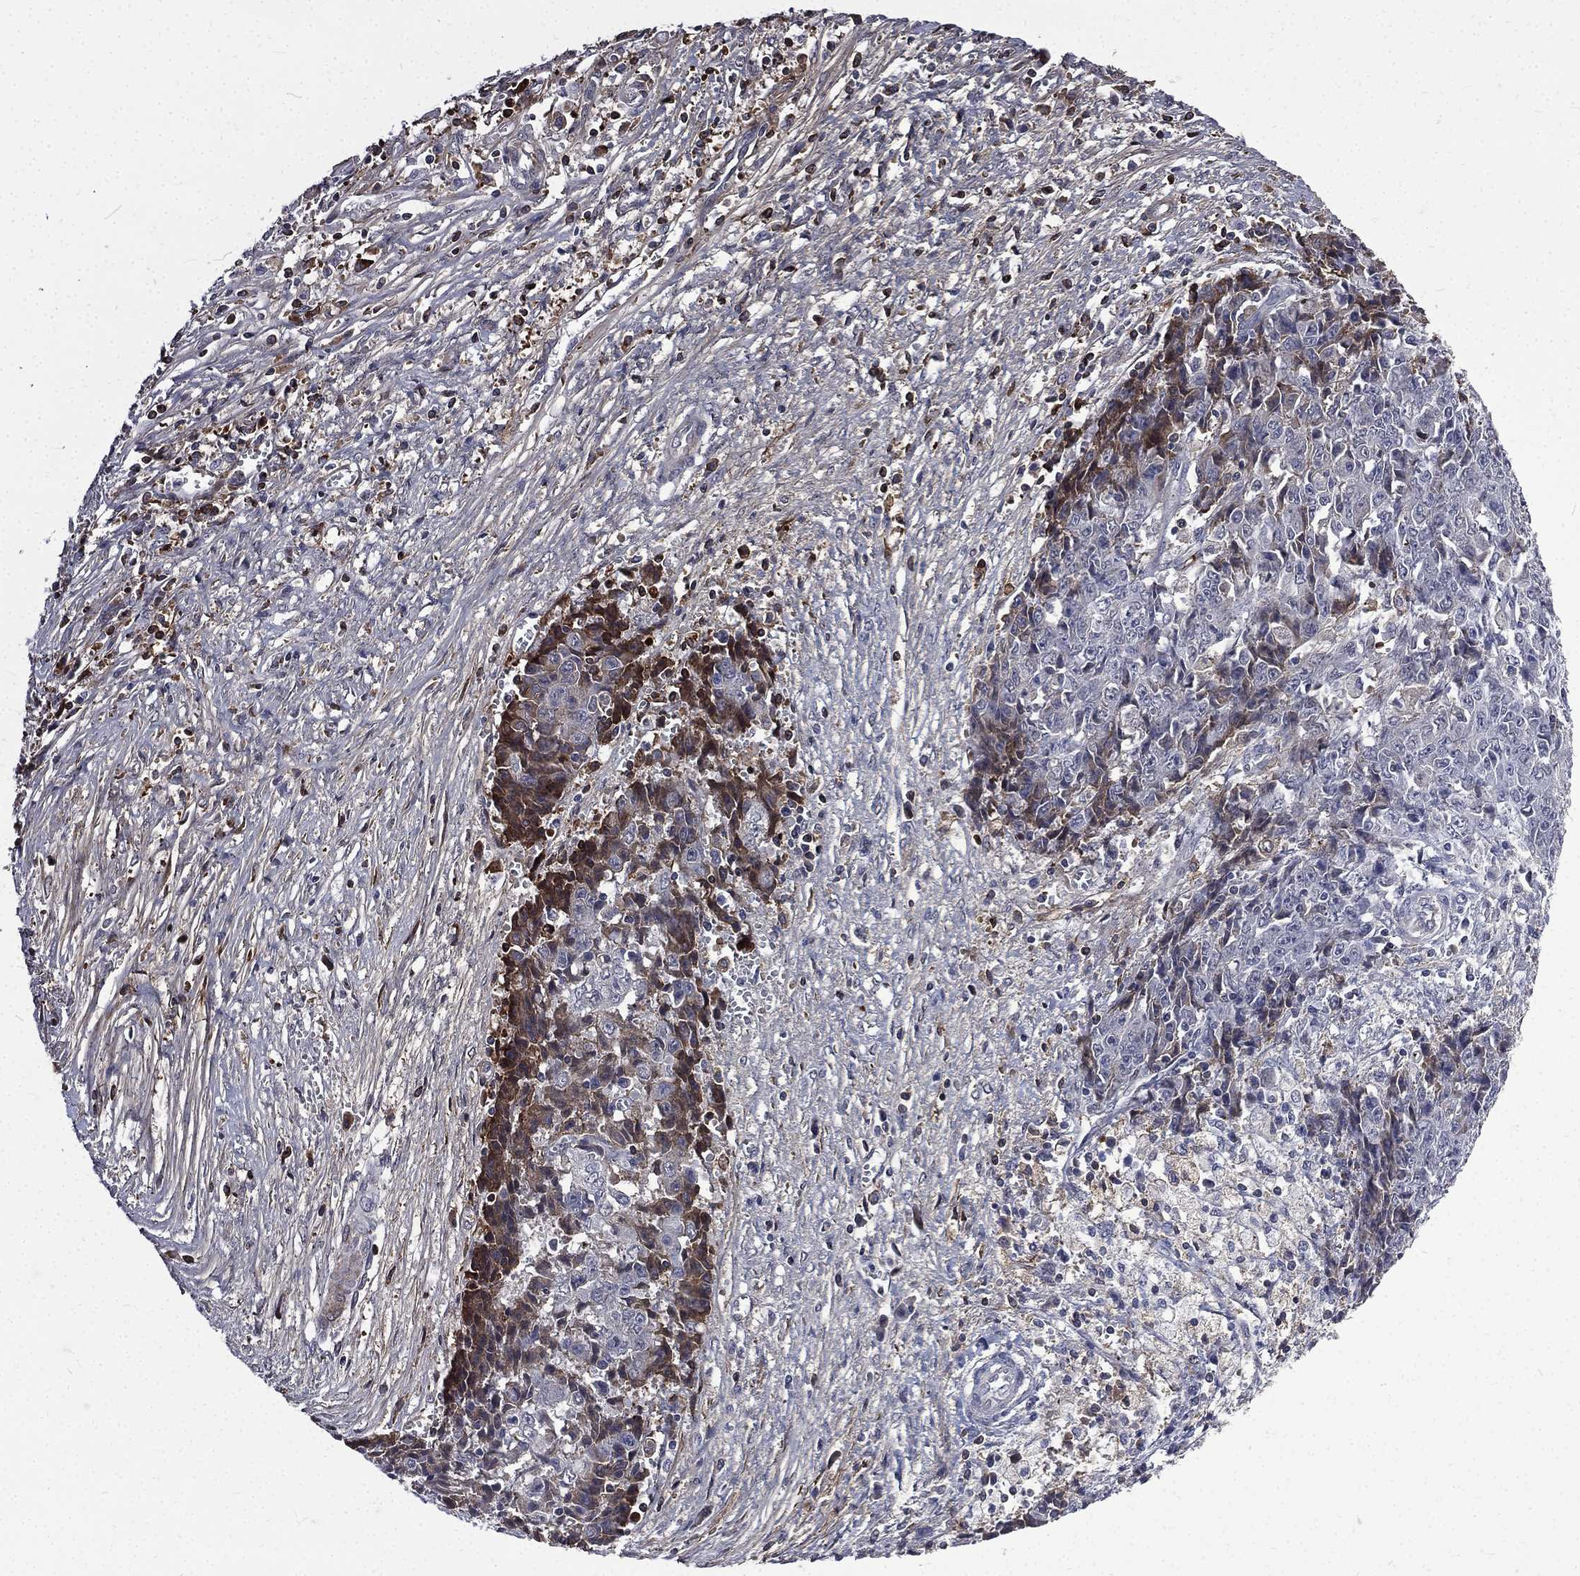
{"staining": {"intensity": "moderate", "quantity": "<25%", "location": "cytoplasmic/membranous"}, "tissue": "ovarian cancer", "cell_type": "Tumor cells", "image_type": "cancer", "snomed": [{"axis": "morphology", "description": "Carcinoma, endometroid"}, {"axis": "topography", "description": "Ovary"}], "caption": "Protein analysis of ovarian cancer tissue demonstrates moderate cytoplasmic/membranous expression in approximately <25% of tumor cells.", "gene": "FGG", "patient": {"sex": "female", "age": 42}}